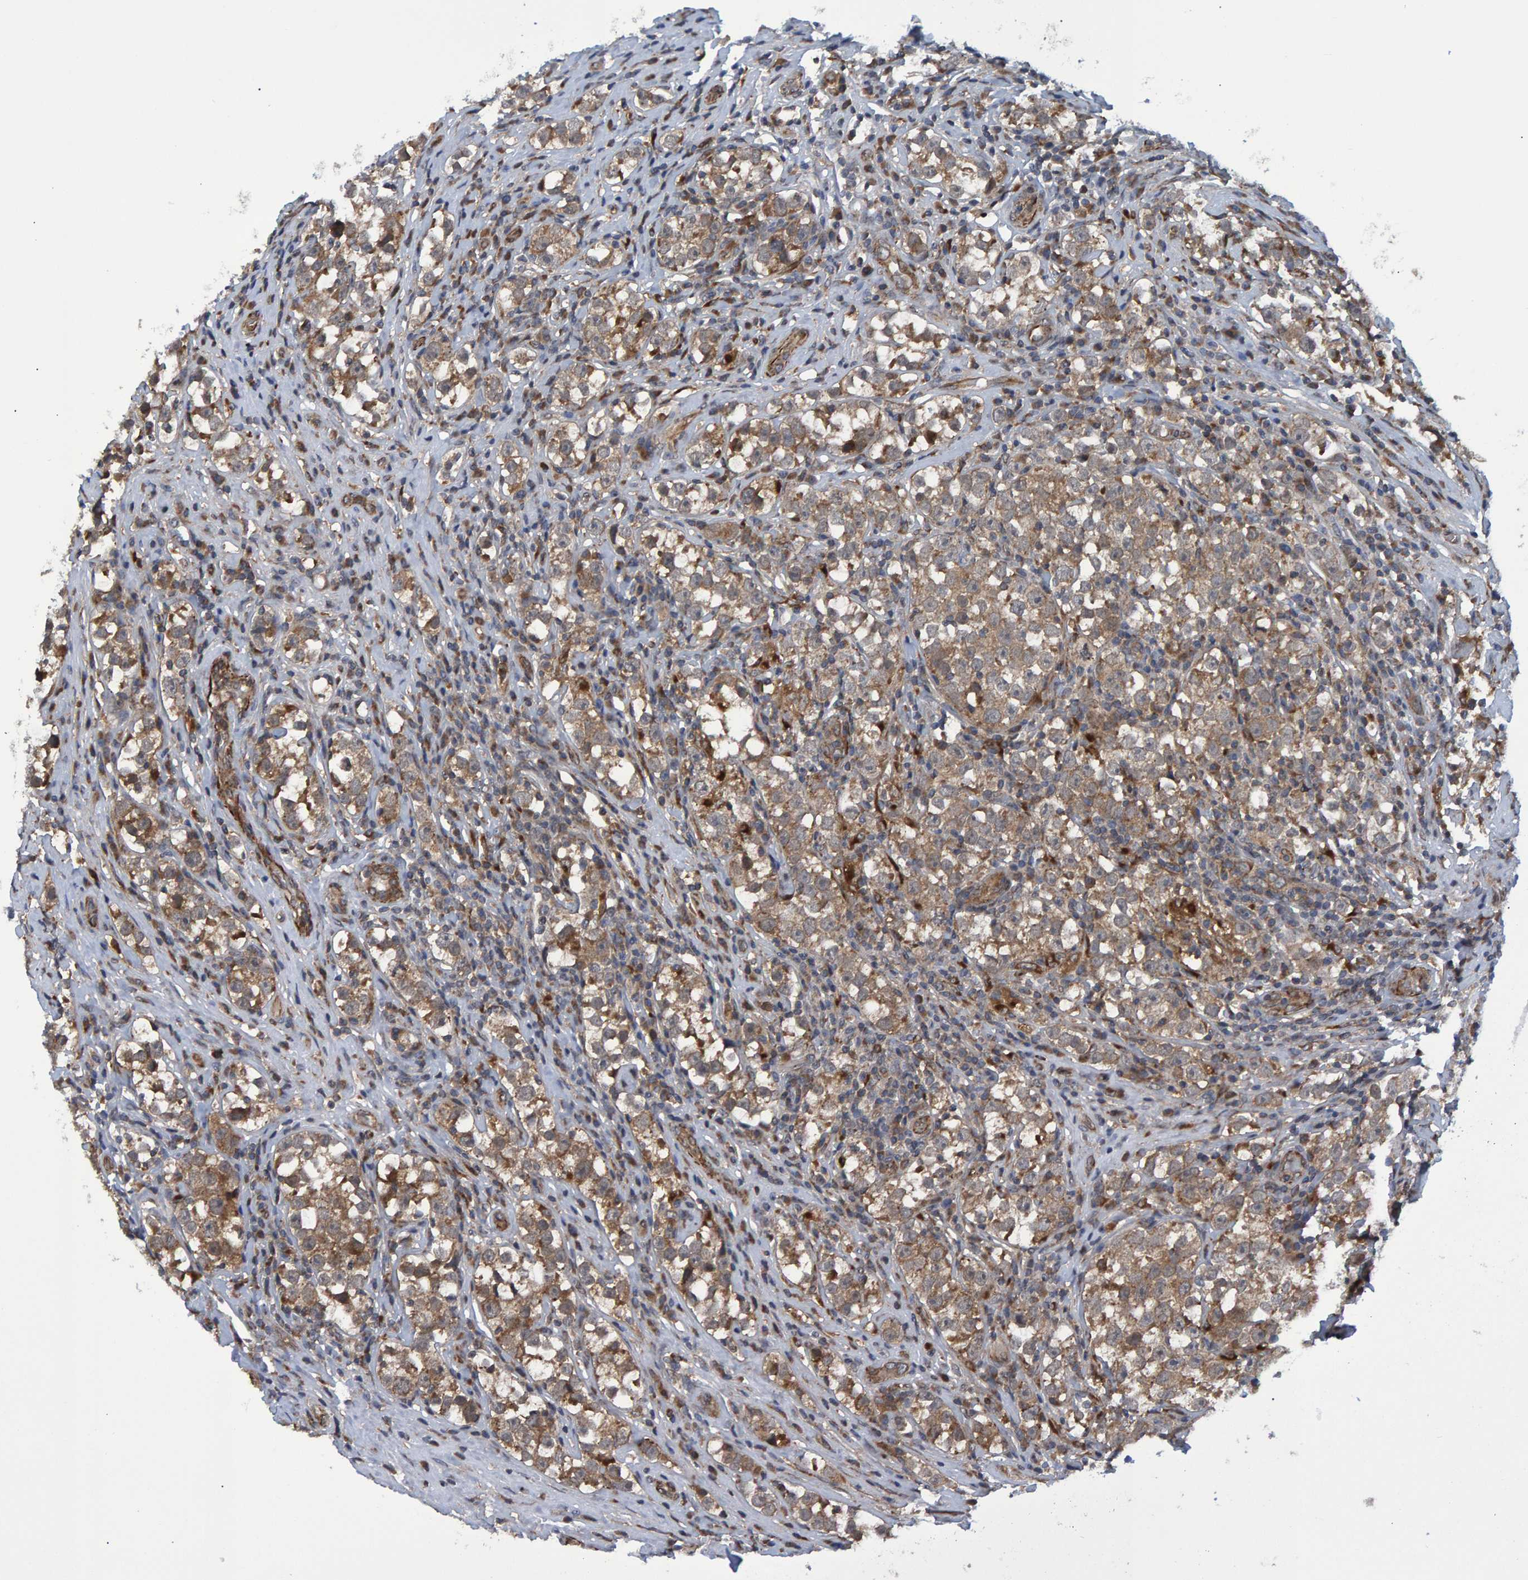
{"staining": {"intensity": "weak", "quantity": ">75%", "location": "cytoplasmic/membranous"}, "tissue": "testis cancer", "cell_type": "Tumor cells", "image_type": "cancer", "snomed": [{"axis": "morphology", "description": "Normal tissue, NOS"}, {"axis": "morphology", "description": "Seminoma, NOS"}, {"axis": "topography", "description": "Testis"}], "caption": "Weak cytoplasmic/membranous positivity for a protein is identified in about >75% of tumor cells of testis cancer (seminoma) using immunohistochemistry.", "gene": "ATP6V1H", "patient": {"sex": "male", "age": 43}}